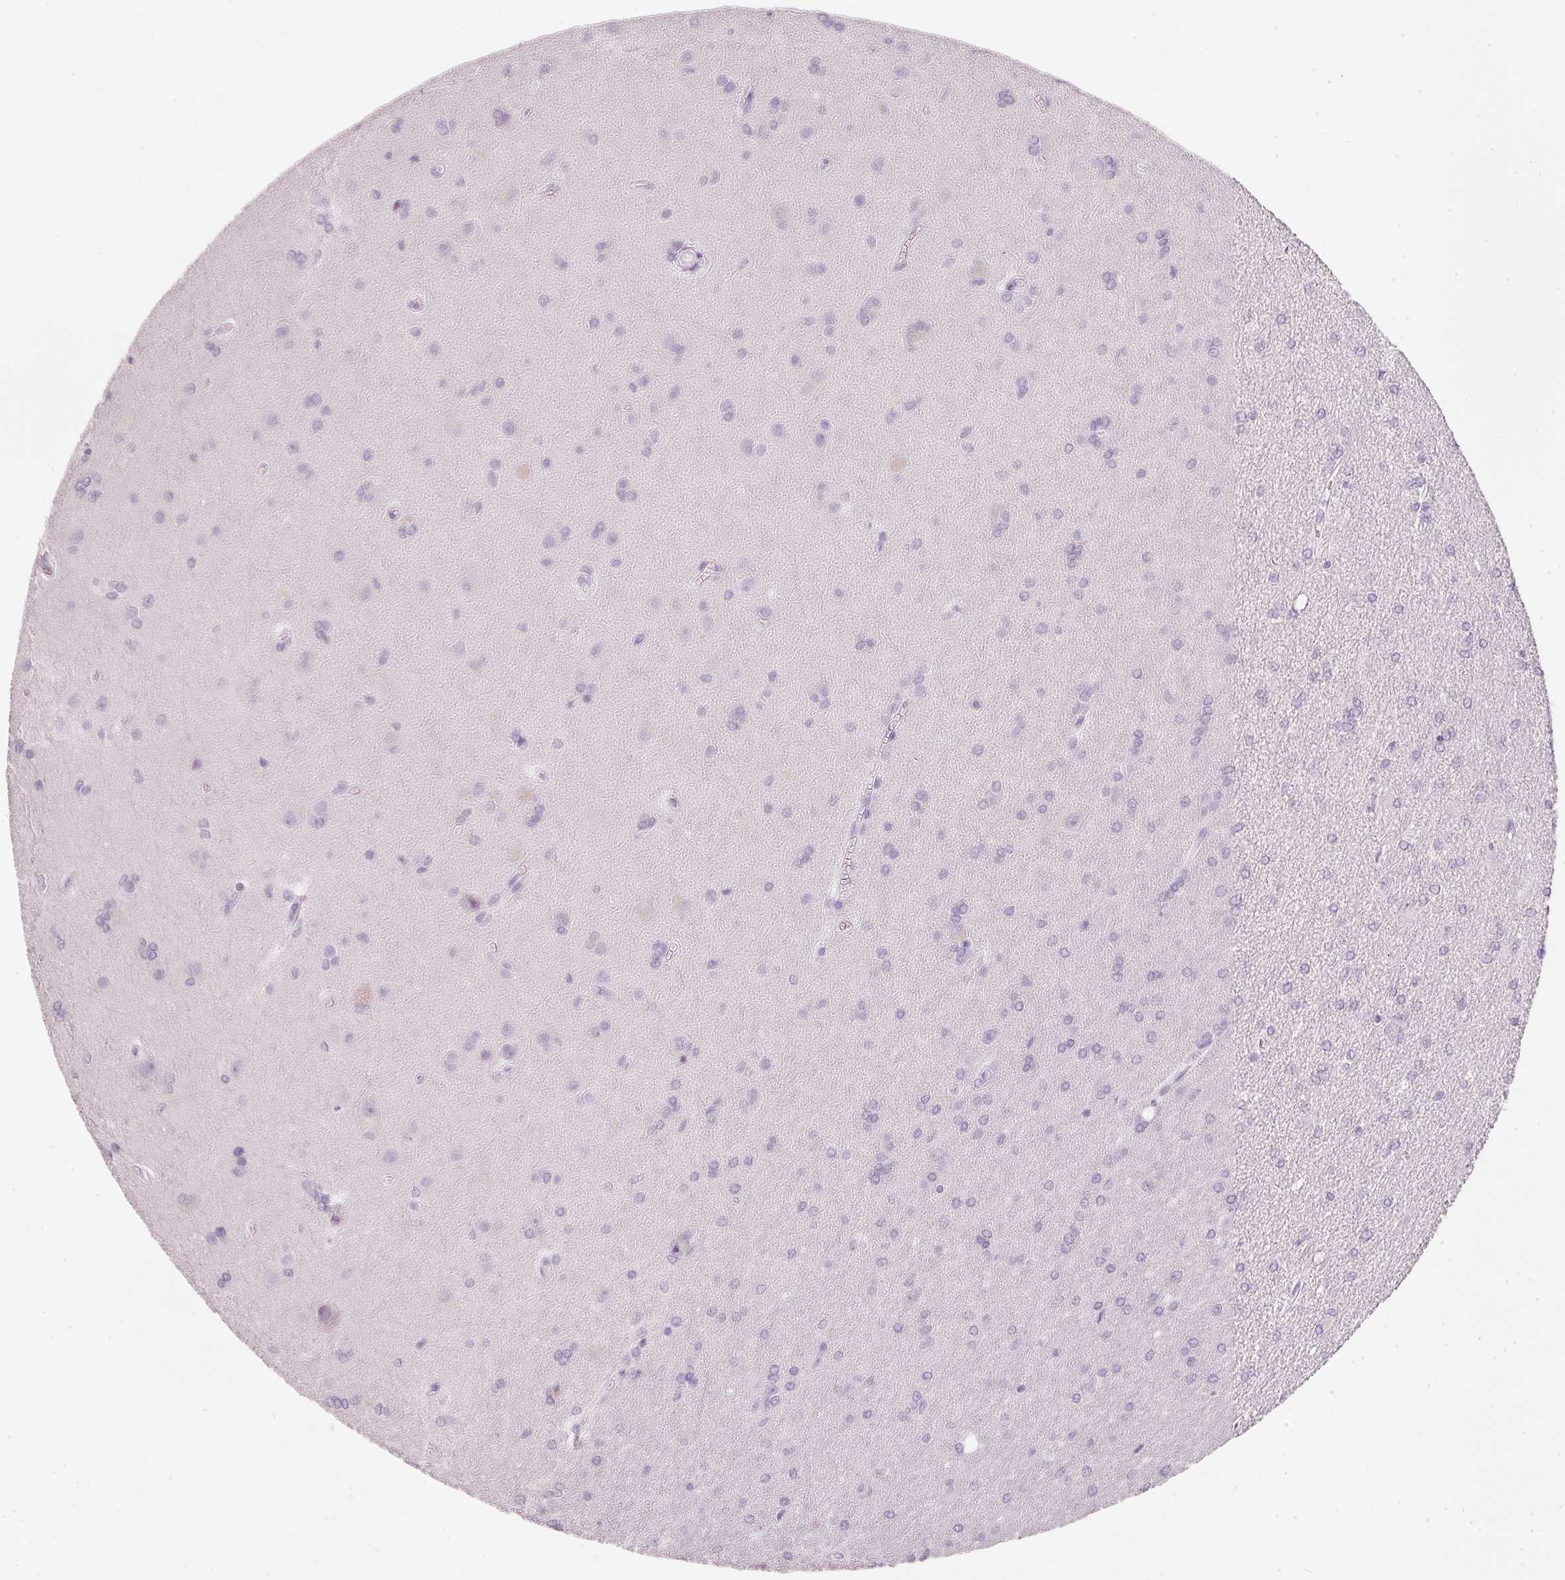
{"staining": {"intensity": "negative", "quantity": "none", "location": "none"}, "tissue": "glioma", "cell_type": "Tumor cells", "image_type": "cancer", "snomed": [{"axis": "morphology", "description": "Glioma, malignant, High grade"}, {"axis": "topography", "description": "Brain"}], "caption": "High-grade glioma (malignant) was stained to show a protein in brown. There is no significant staining in tumor cells. (Stains: DAB (3,3'-diaminobenzidine) IHC with hematoxylin counter stain, Microscopy: brightfield microscopy at high magnification).", "gene": "PDXDC1", "patient": {"sex": "male", "age": 67}}